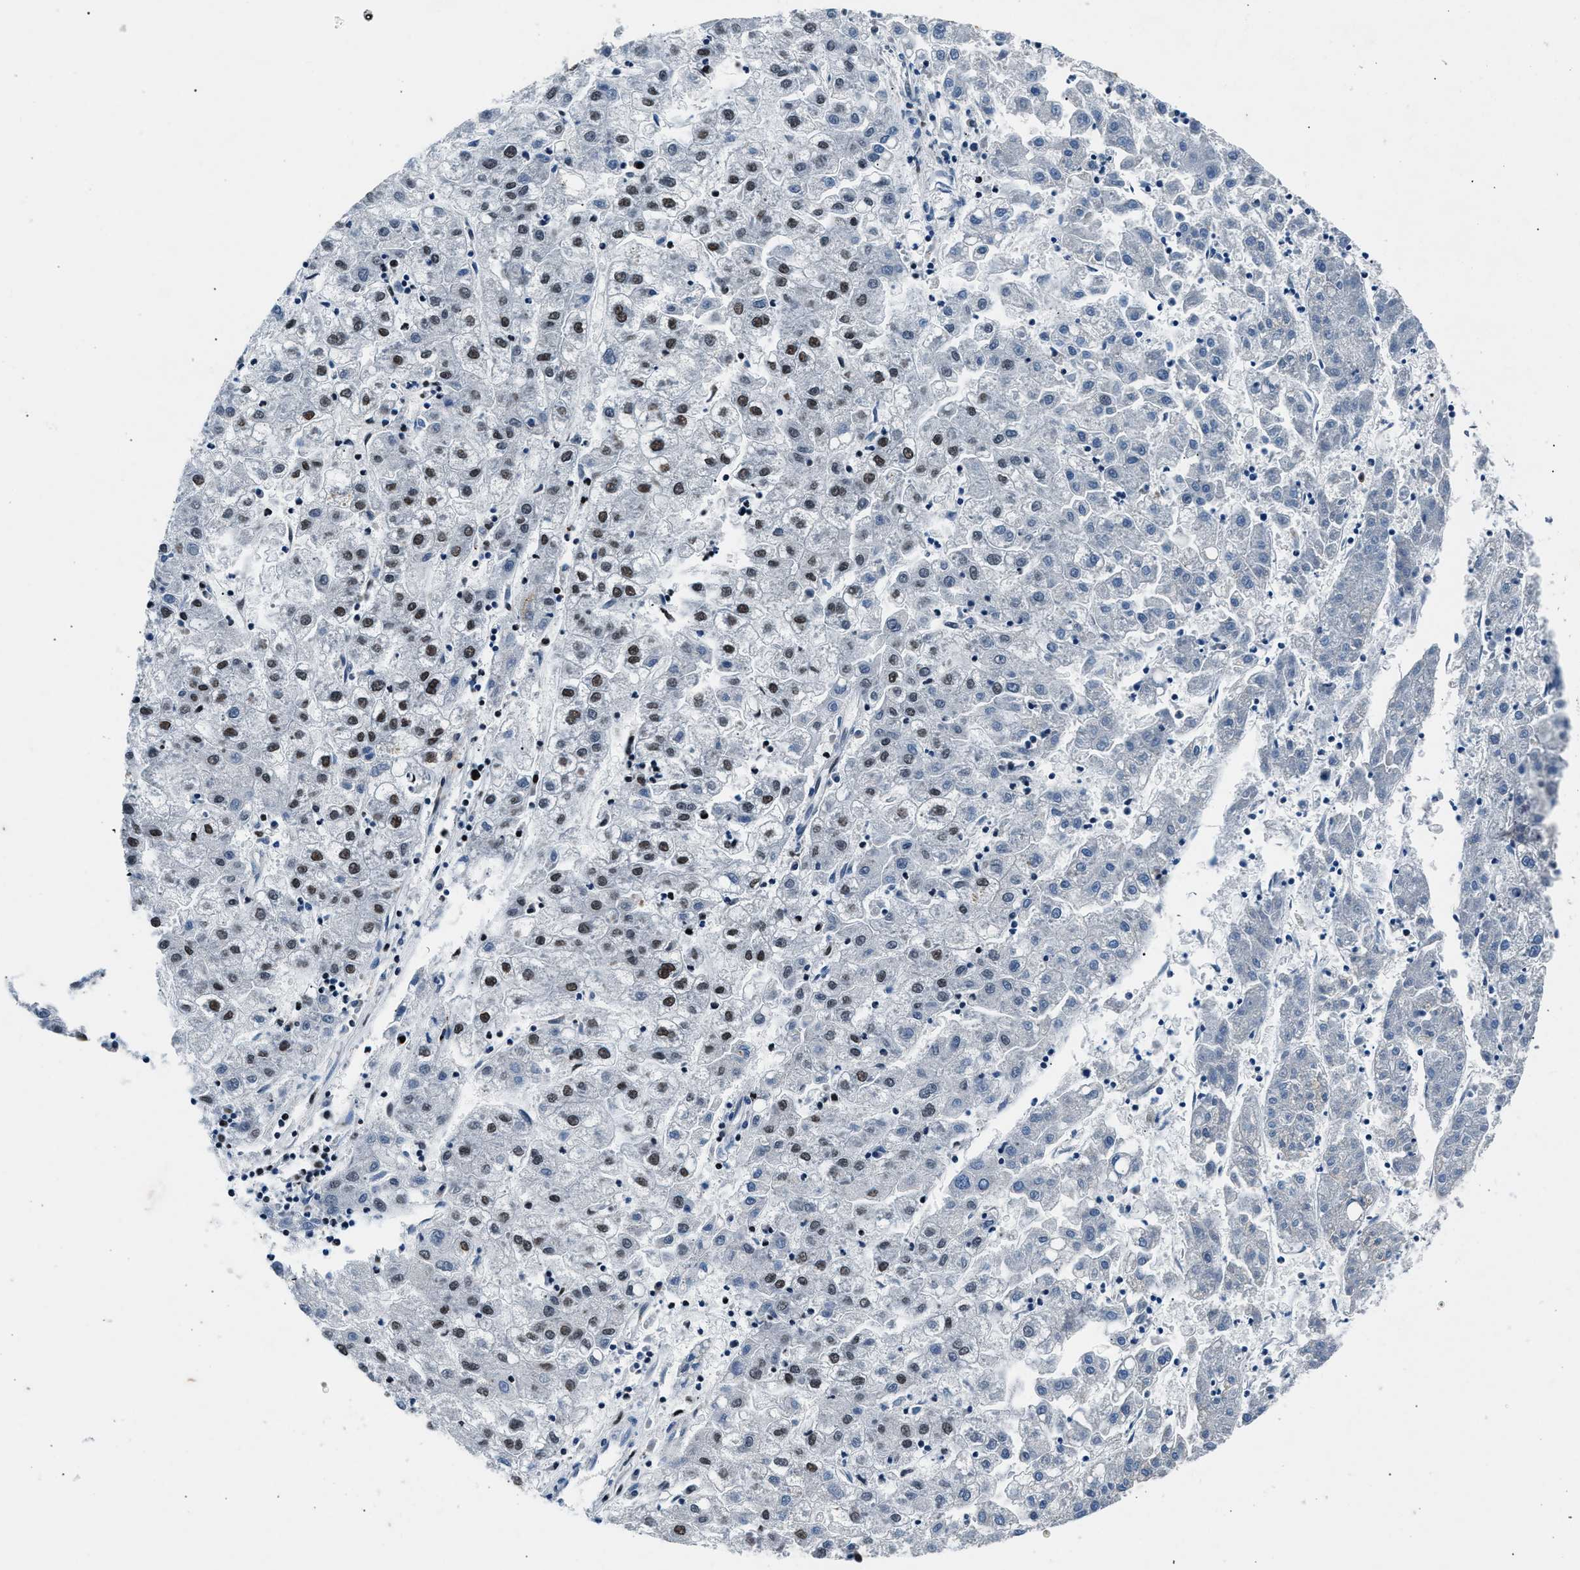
{"staining": {"intensity": "moderate", "quantity": "25%-75%", "location": "nuclear"}, "tissue": "liver cancer", "cell_type": "Tumor cells", "image_type": "cancer", "snomed": [{"axis": "morphology", "description": "Carcinoma, Hepatocellular, NOS"}, {"axis": "topography", "description": "Liver"}], "caption": "The image exhibits a brown stain indicating the presence of a protein in the nuclear of tumor cells in liver cancer (hepatocellular carcinoma). Using DAB (3,3'-diaminobenzidine) (brown) and hematoxylin (blue) stains, captured at high magnification using brightfield microscopy.", "gene": "PRRC2B", "patient": {"sex": "male", "age": 72}}